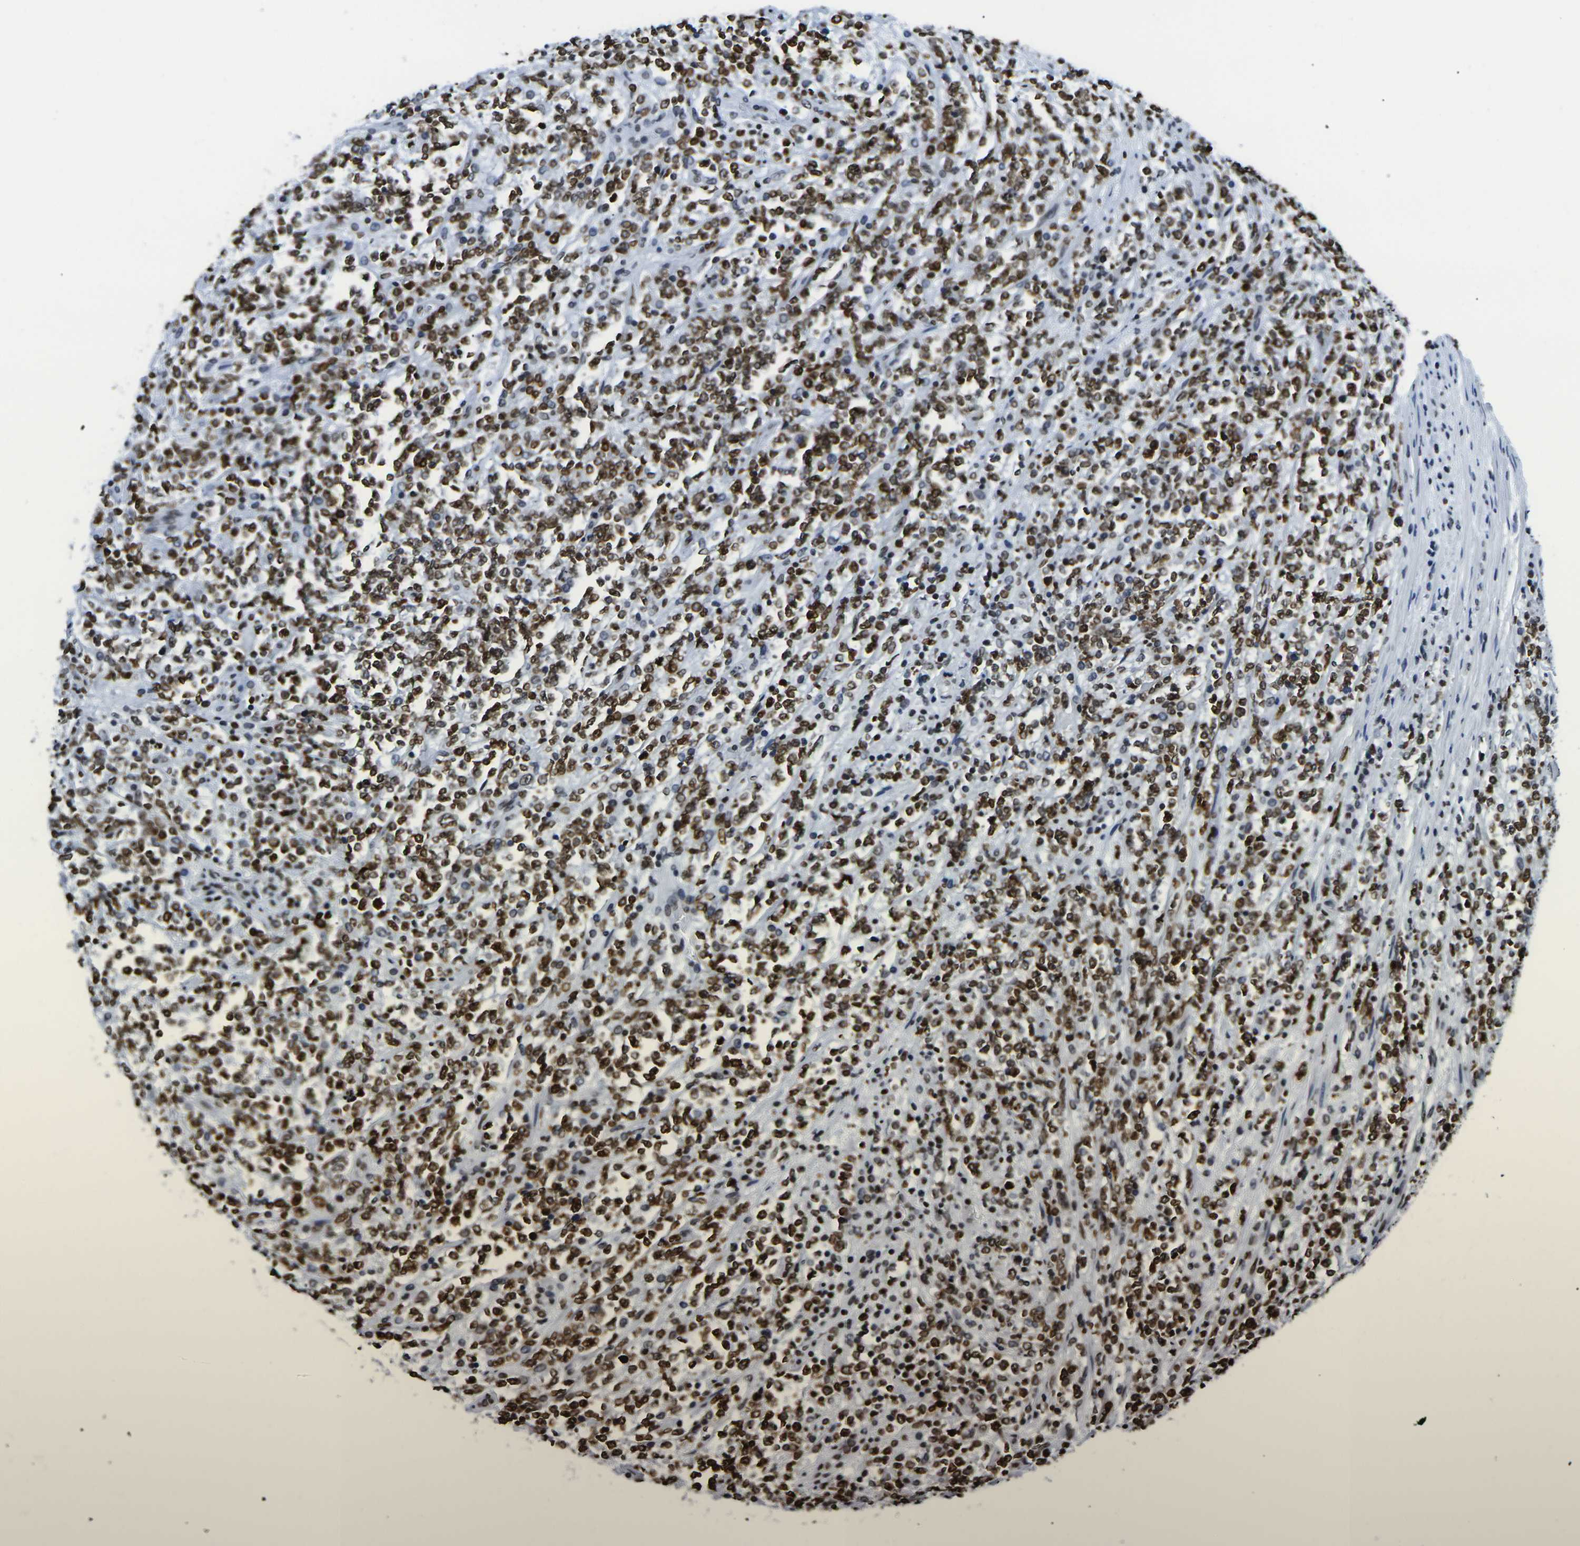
{"staining": {"intensity": "strong", "quantity": ">75%", "location": "nuclear"}, "tissue": "lymphoma", "cell_type": "Tumor cells", "image_type": "cancer", "snomed": [{"axis": "morphology", "description": "Malignant lymphoma, non-Hodgkin's type, High grade"}, {"axis": "topography", "description": "Soft tissue"}], "caption": "Protein staining displays strong nuclear expression in approximately >75% of tumor cells in lymphoma.", "gene": "H2AX", "patient": {"sex": "male", "age": 18}}